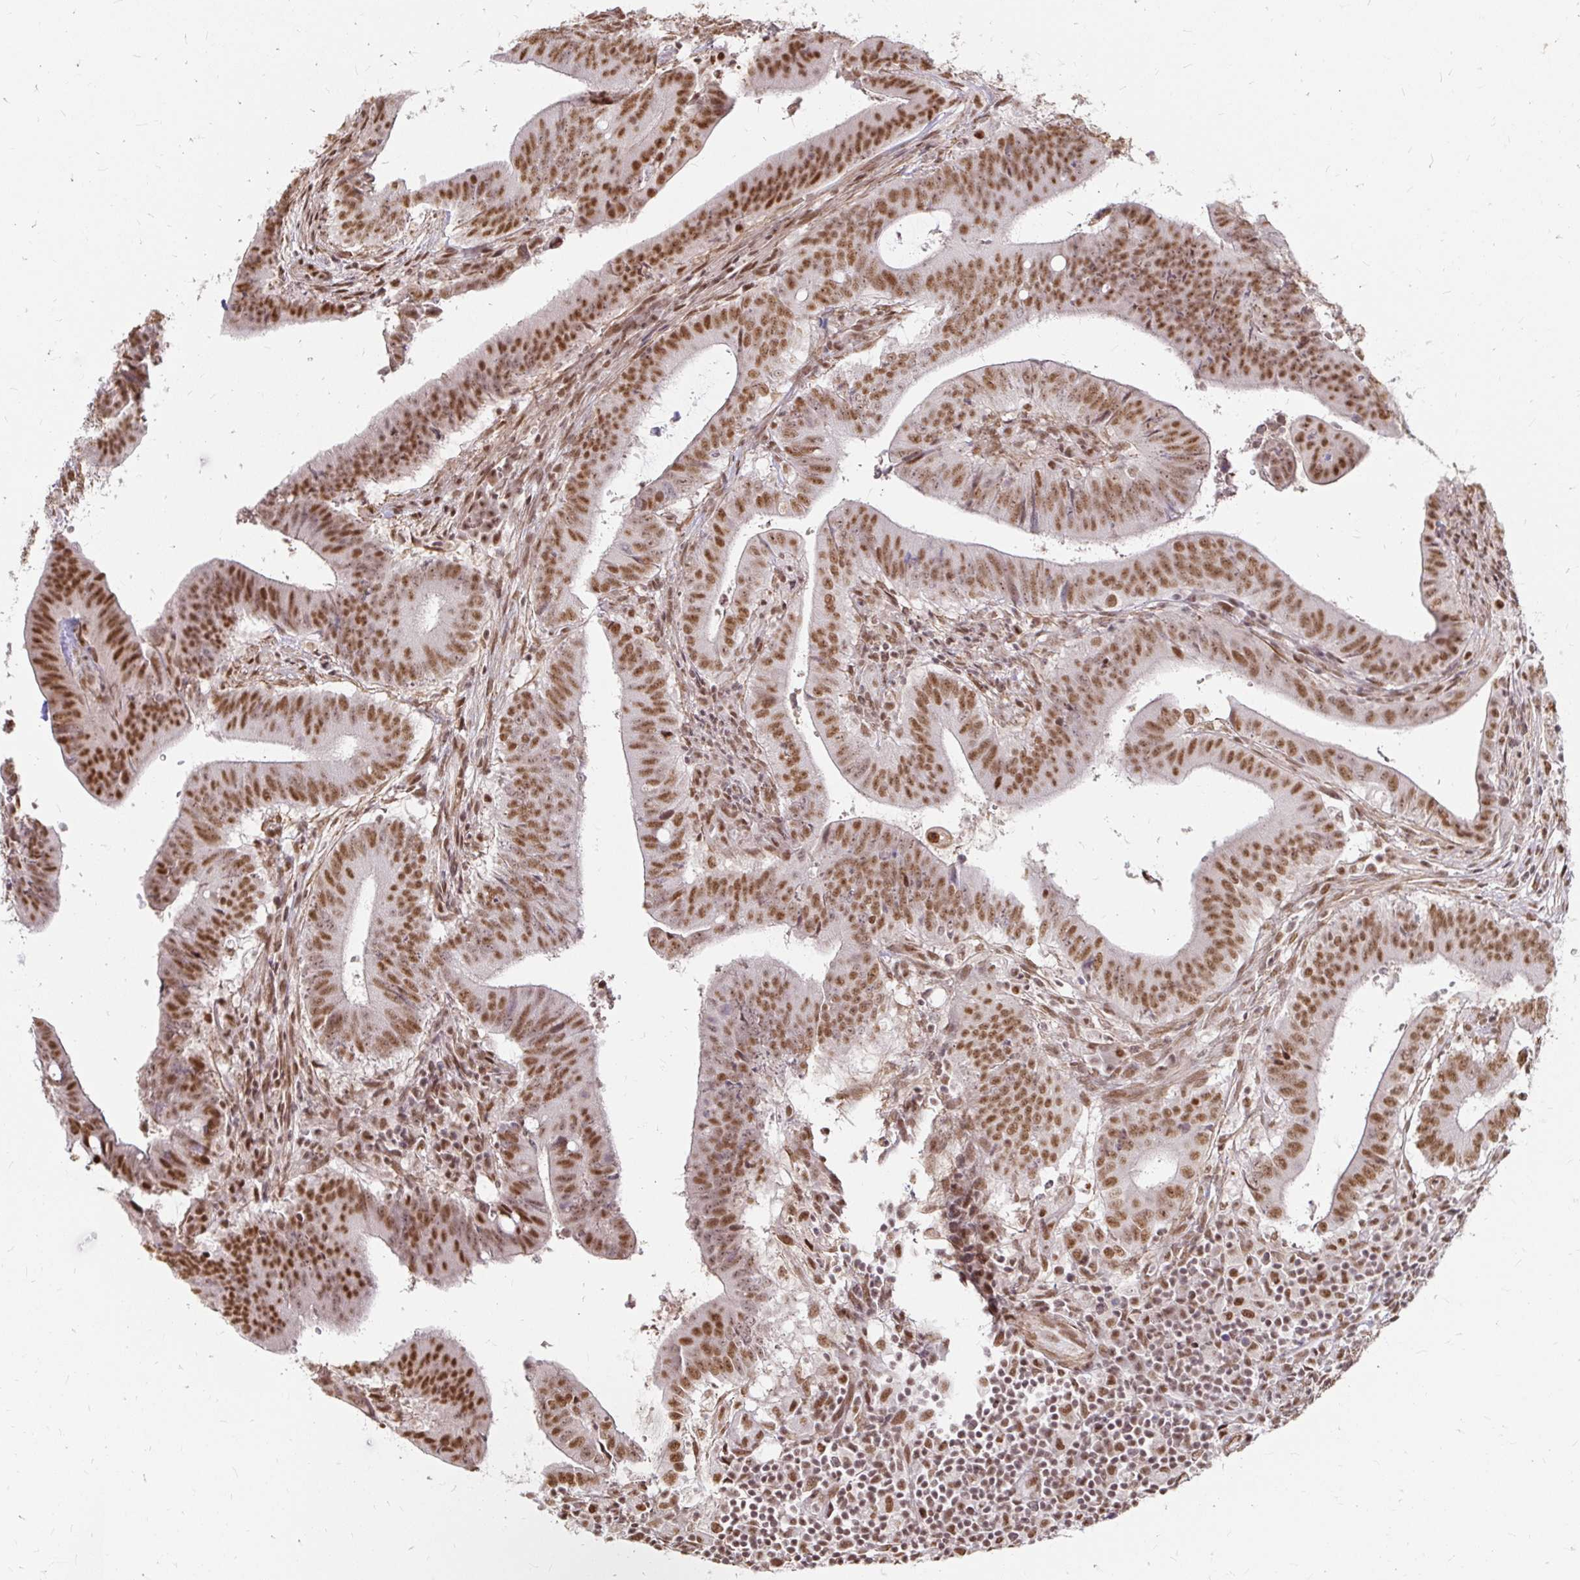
{"staining": {"intensity": "moderate", "quantity": ">75%", "location": "nuclear"}, "tissue": "colorectal cancer", "cell_type": "Tumor cells", "image_type": "cancer", "snomed": [{"axis": "morphology", "description": "Adenocarcinoma, NOS"}, {"axis": "topography", "description": "Colon"}], "caption": "Immunohistochemistry micrograph of human colorectal cancer stained for a protein (brown), which shows medium levels of moderate nuclear expression in about >75% of tumor cells.", "gene": "HNRNPU", "patient": {"sex": "female", "age": 43}}